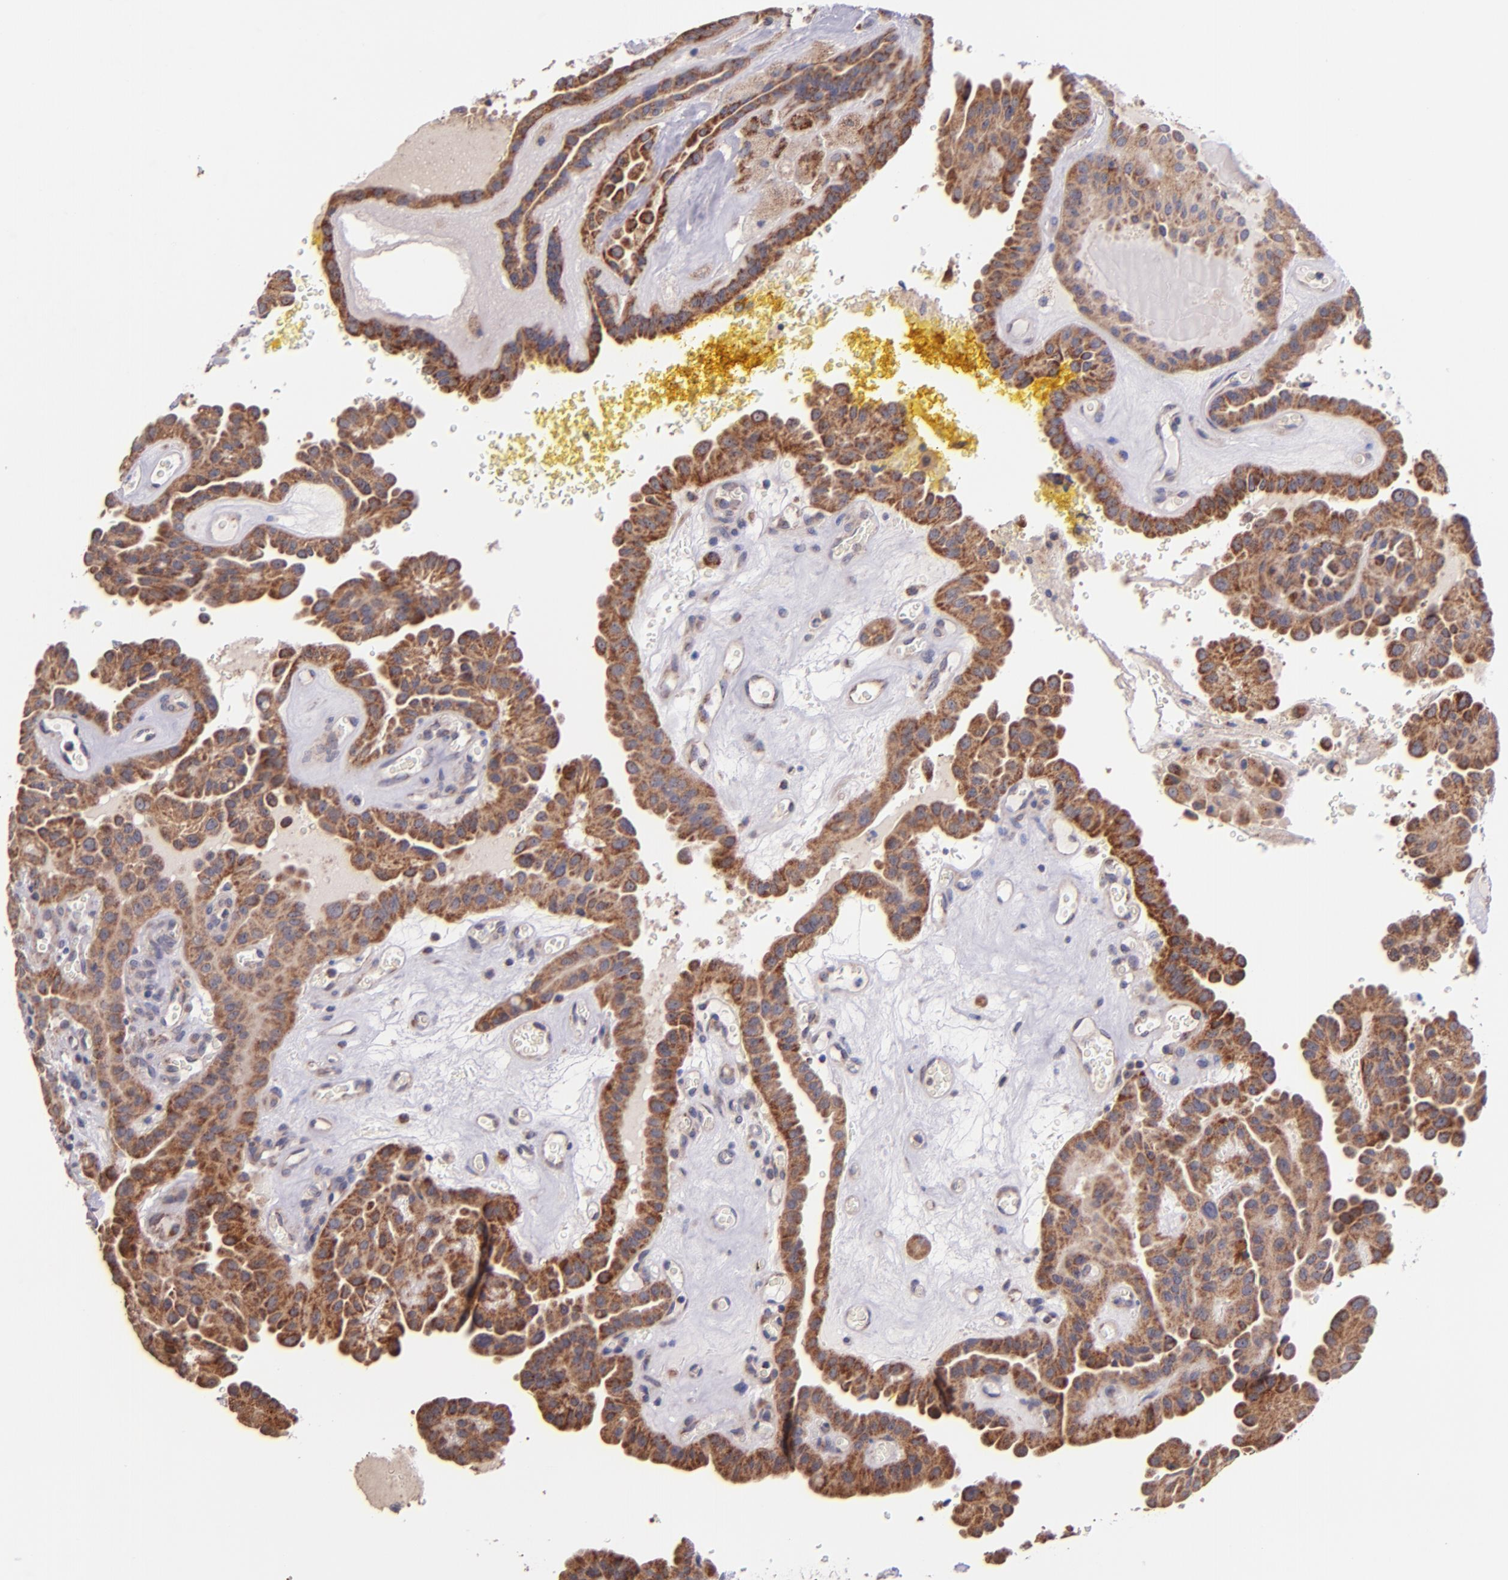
{"staining": {"intensity": "moderate", "quantity": ">75%", "location": "cytoplasmic/membranous"}, "tissue": "thyroid cancer", "cell_type": "Tumor cells", "image_type": "cancer", "snomed": [{"axis": "morphology", "description": "Papillary adenocarcinoma, NOS"}, {"axis": "topography", "description": "Thyroid gland"}], "caption": "Protein staining demonstrates moderate cytoplasmic/membranous staining in approximately >75% of tumor cells in thyroid cancer (papillary adenocarcinoma). (IHC, brightfield microscopy, high magnification).", "gene": "SHC1", "patient": {"sex": "male", "age": 87}}